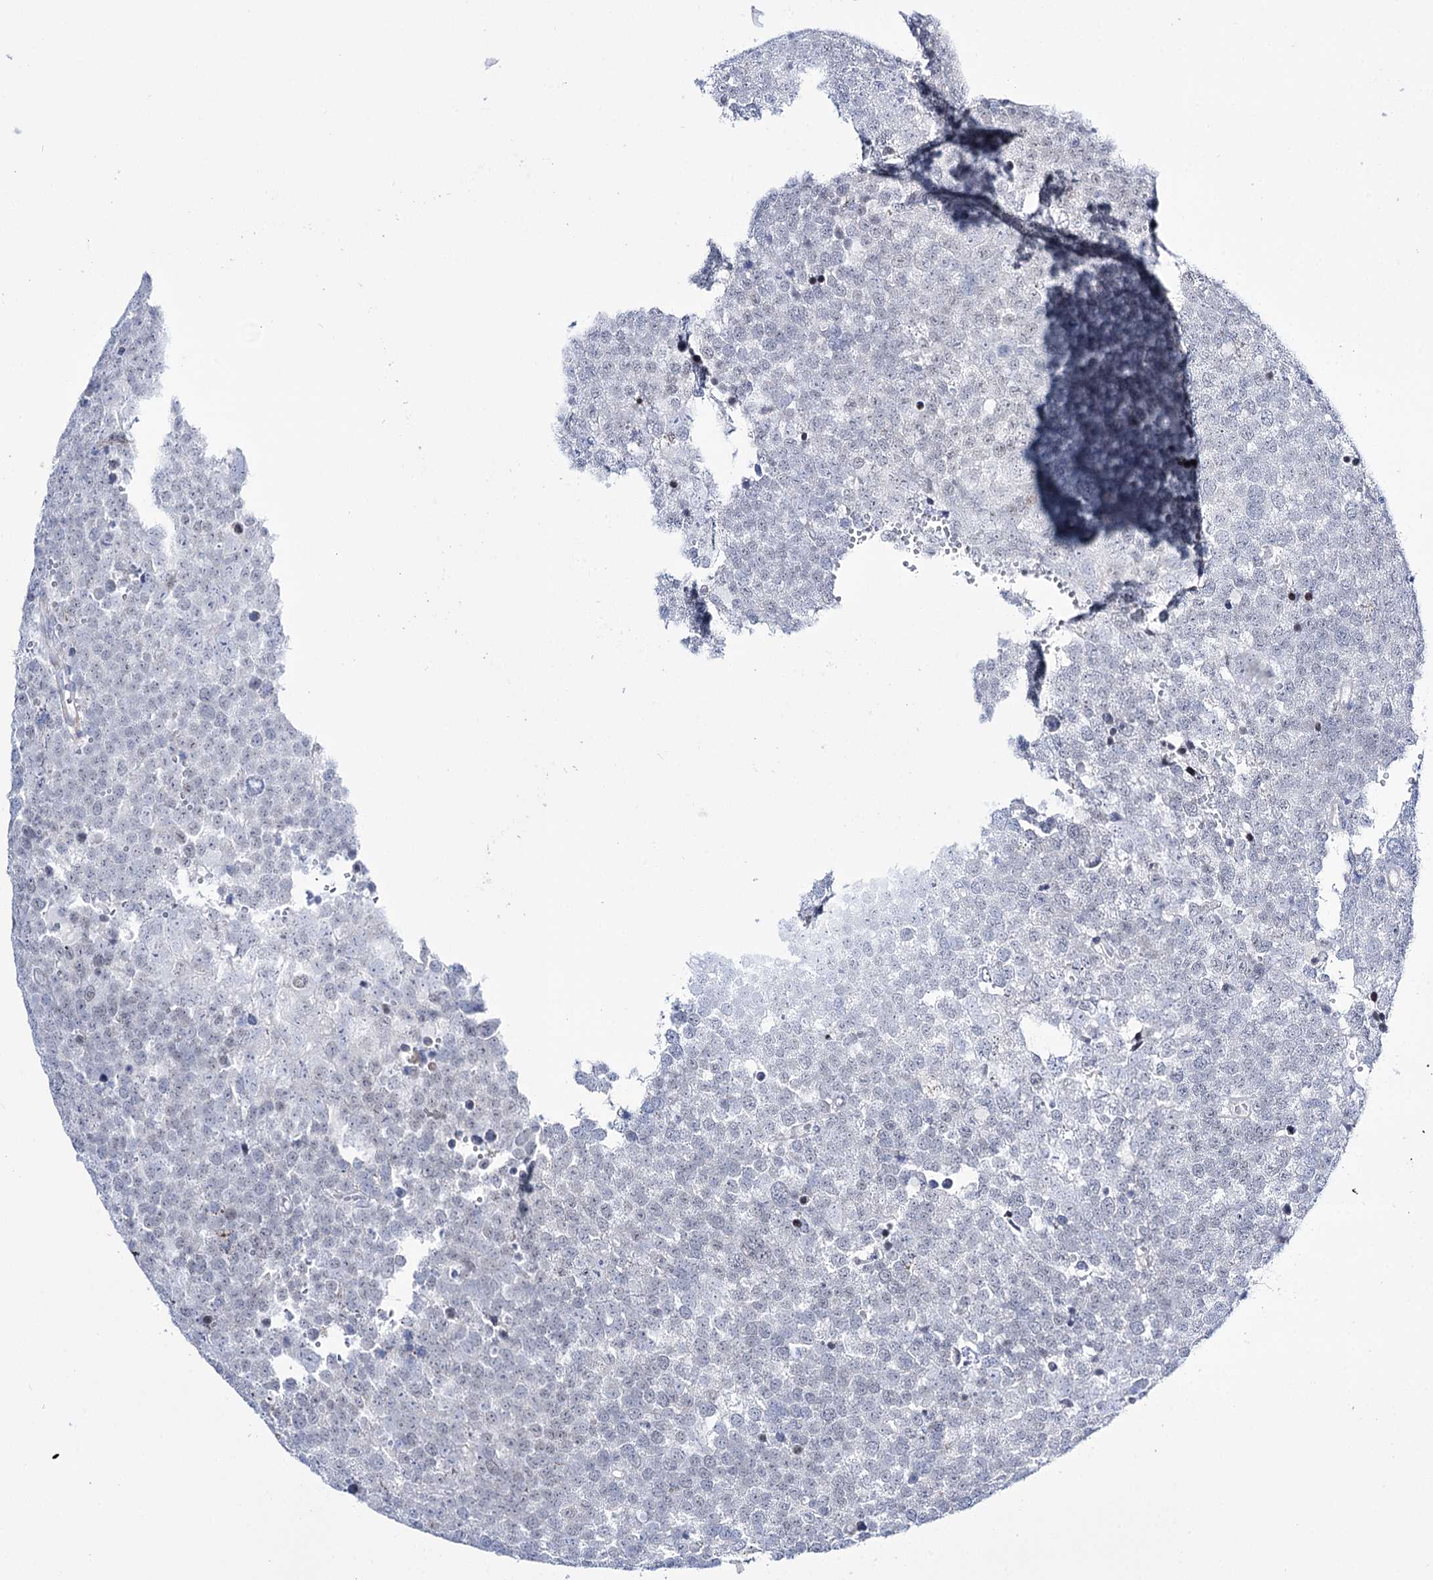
{"staining": {"intensity": "negative", "quantity": "none", "location": "none"}, "tissue": "testis cancer", "cell_type": "Tumor cells", "image_type": "cancer", "snomed": [{"axis": "morphology", "description": "Seminoma, NOS"}, {"axis": "topography", "description": "Testis"}], "caption": "A high-resolution image shows IHC staining of seminoma (testis), which reveals no significant expression in tumor cells.", "gene": "RBM15B", "patient": {"sex": "male", "age": 71}}